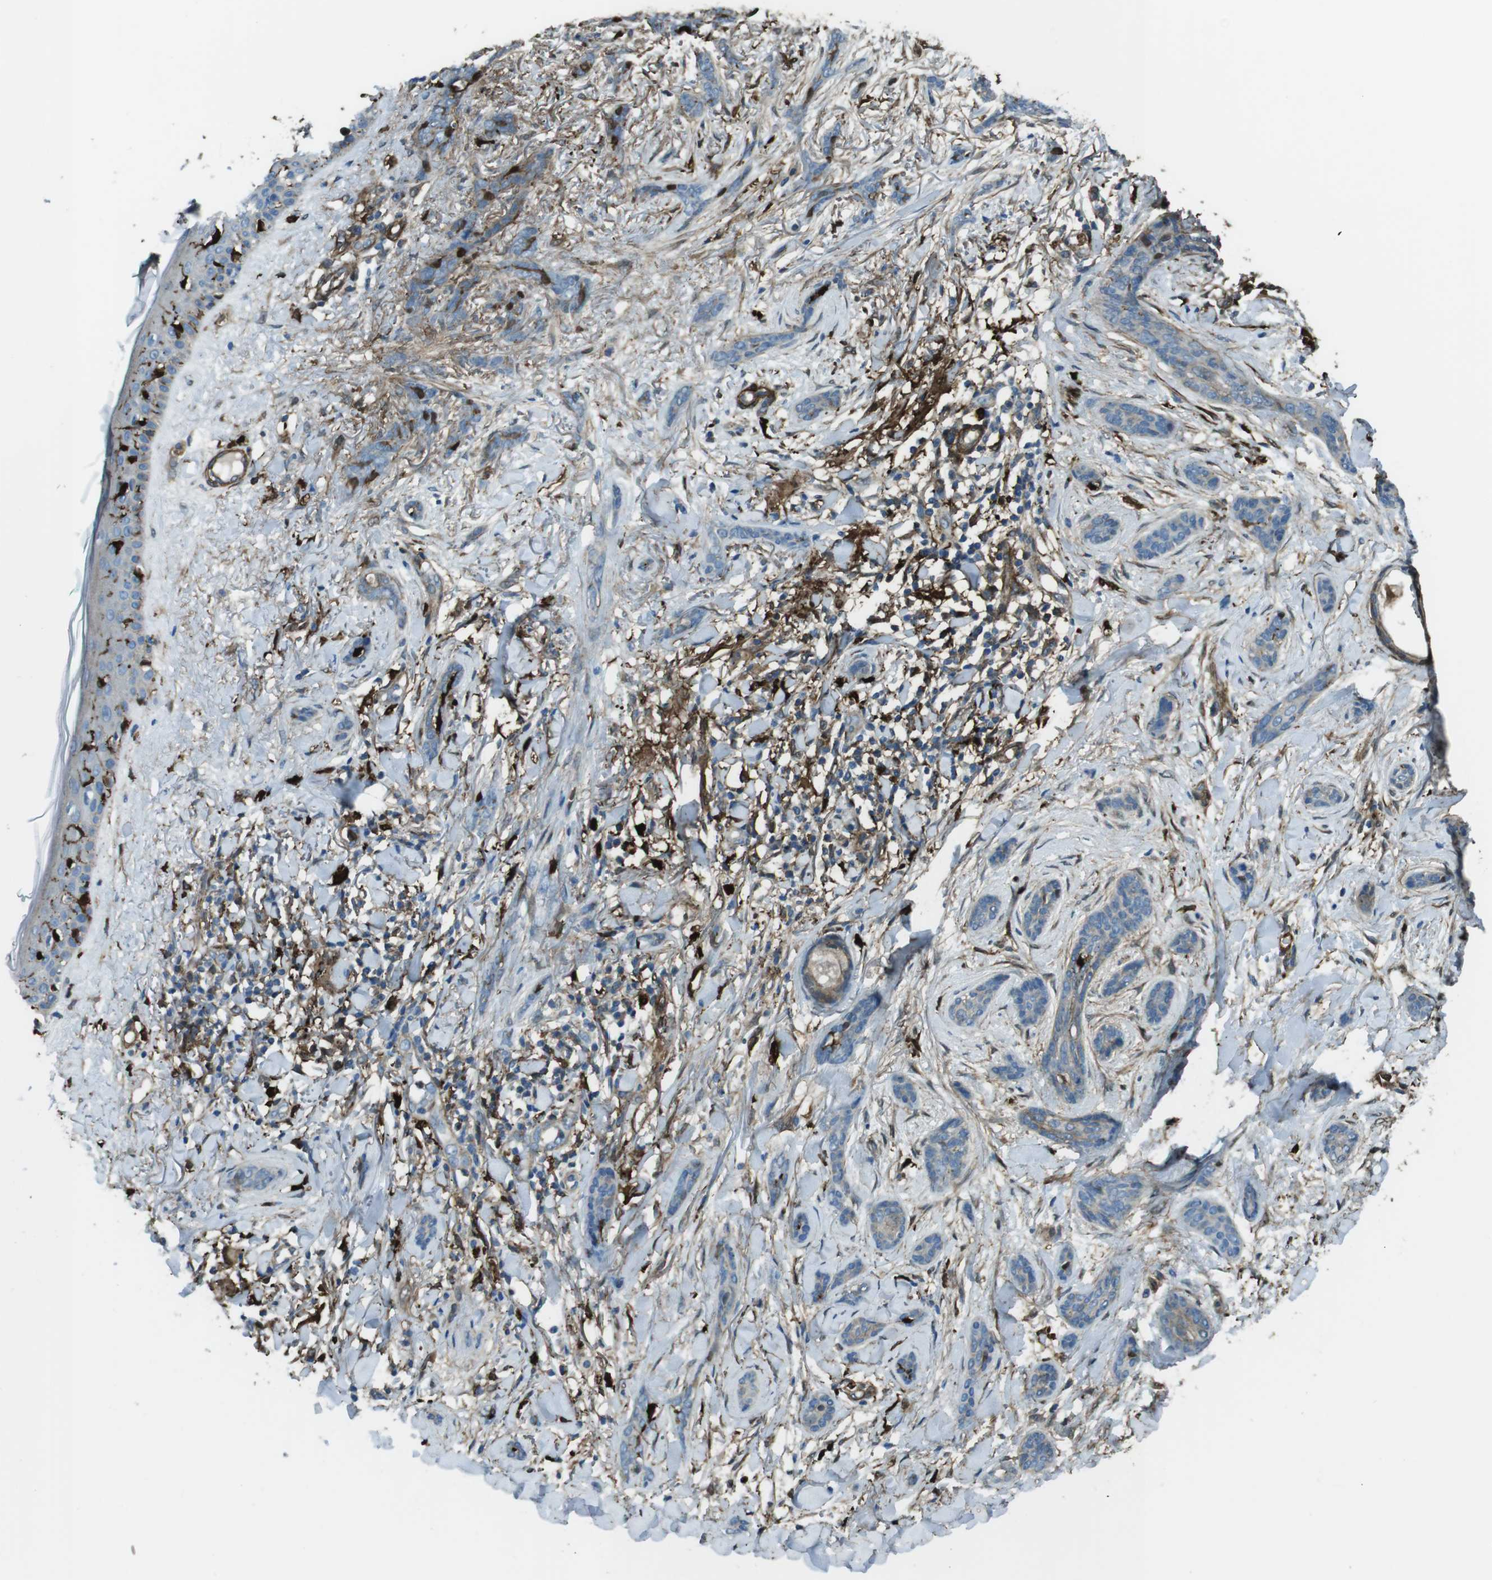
{"staining": {"intensity": "negative", "quantity": "none", "location": "none"}, "tissue": "skin cancer", "cell_type": "Tumor cells", "image_type": "cancer", "snomed": [{"axis": "morphology", "description": "Basal cell carcinoma"}, {"axis": "morphology", "description": "Adnexal tumor, benign"}, {"axis": "topography", "description": "Skin"}], "caption": "Human basal cell carcinoma (skin) stained for a protein using IHC shows no expression in tumor cells.", "gene": "SFT2D1", "patient": {"sex": "female", "age": 42}}